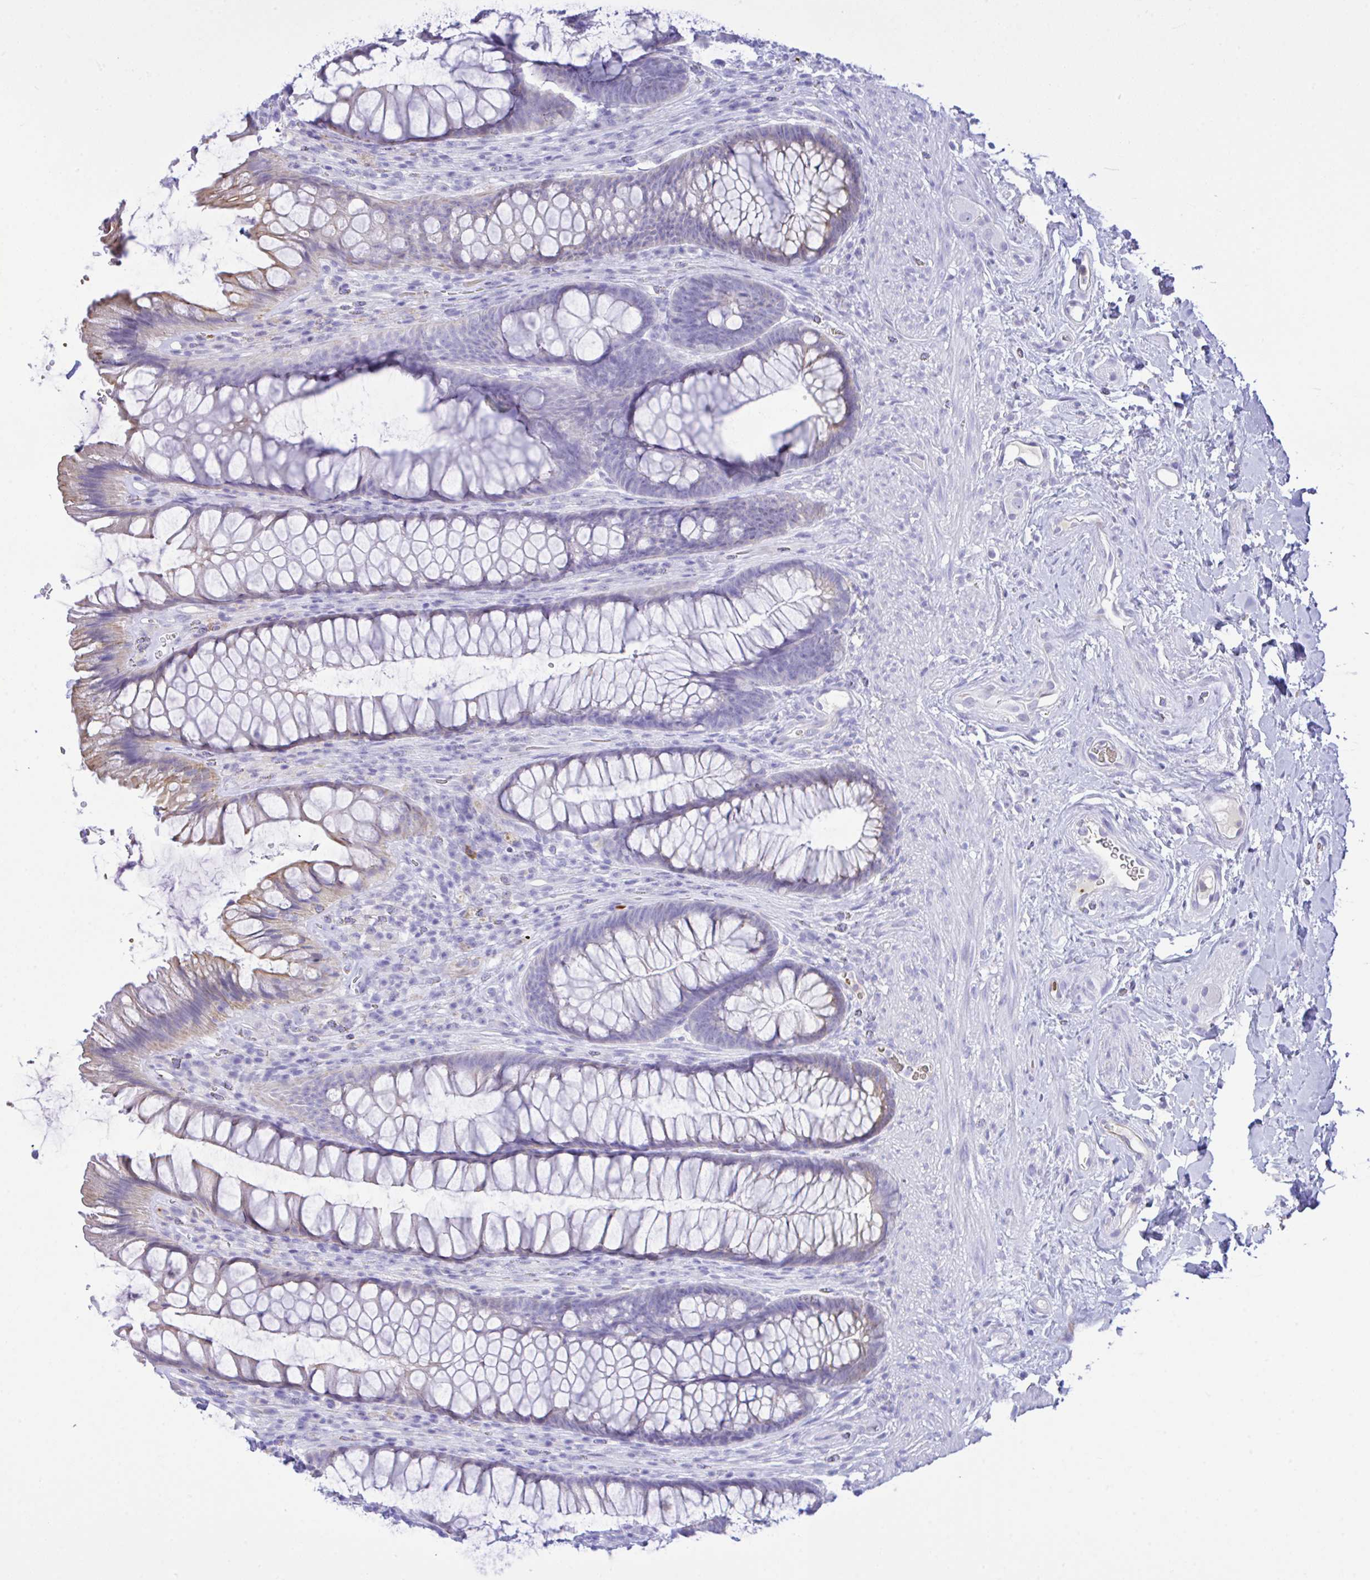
{"staining": {"intensity": "moderate", "quantity": "<25%", "location": "cytoplasmic/membranous"}, "tissue": "rectum", "cell_type": "Glandular cells", "image_type": "normal", "snomed": [{"axis": "morphology", "description": "Normal tissue, NOS"}, {"axis": "topography", "description": "Rectum"}], "caption": "Protein expression analysis of unremarkable rectum reveals moderate cytoplasmic/membranous positivity in approximately <25% of glandular cells.", "gene": "ZNF221", "patient": {"sex": "male", "age": 53}}